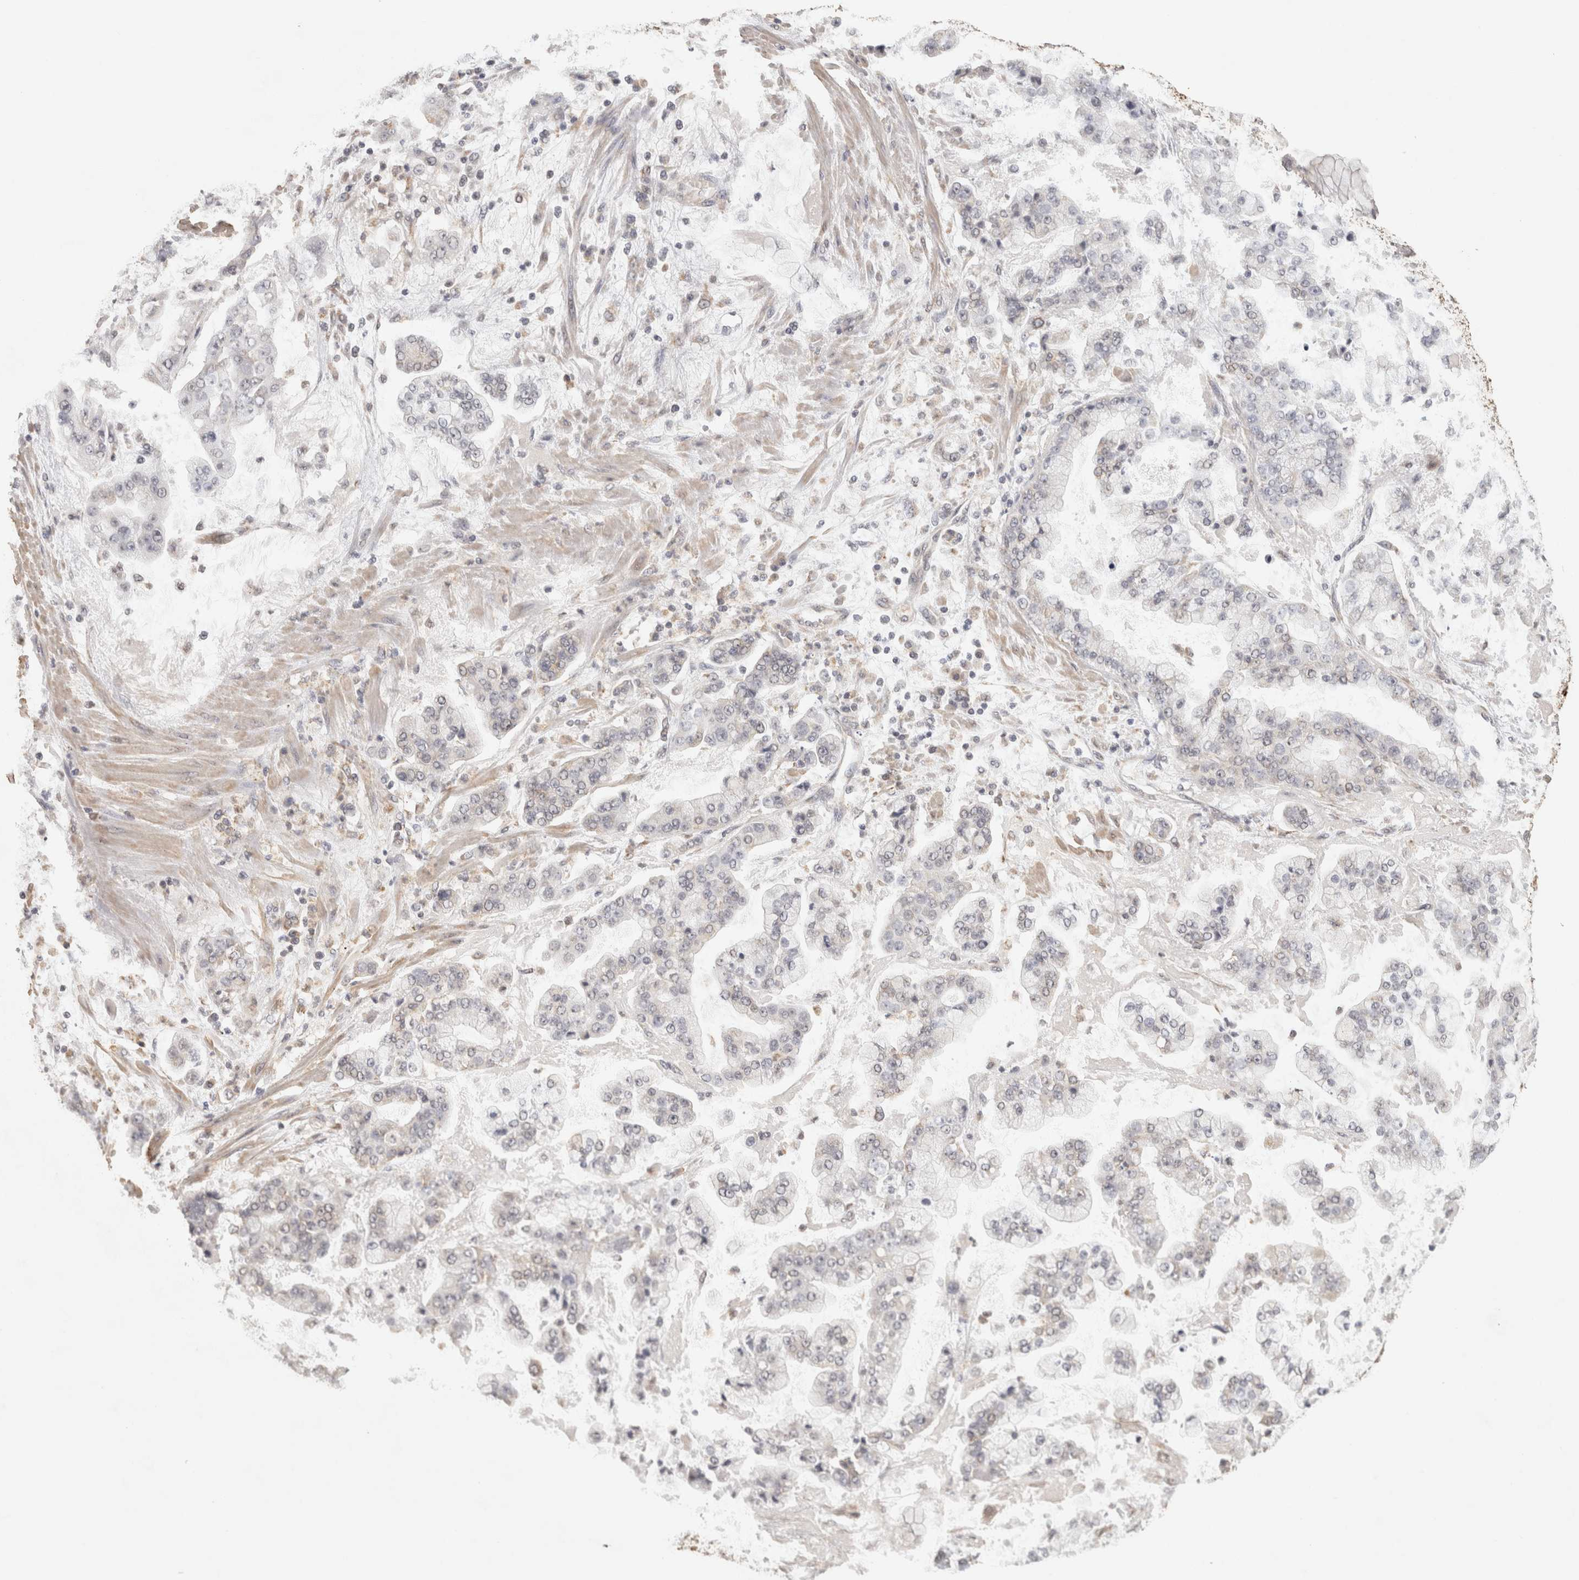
{"staining": {"intensity": "negative", "quantity": "none", "location": "none"}, "tissue": "stomach cancer", "cell_type": "Tumor cells", "image_type": "cancer", "snomed": [{"axis": "morphology", "description": "Adenocarcinoma, NOS"}, {"axis": "topography", "description": "Stomach"}], "caption": "Tumor cells are negative for protein expression in human adenocarcinoma (stomach).", "gene": "BNIP3L", "patient": {"sex": "male", "age": 76}}